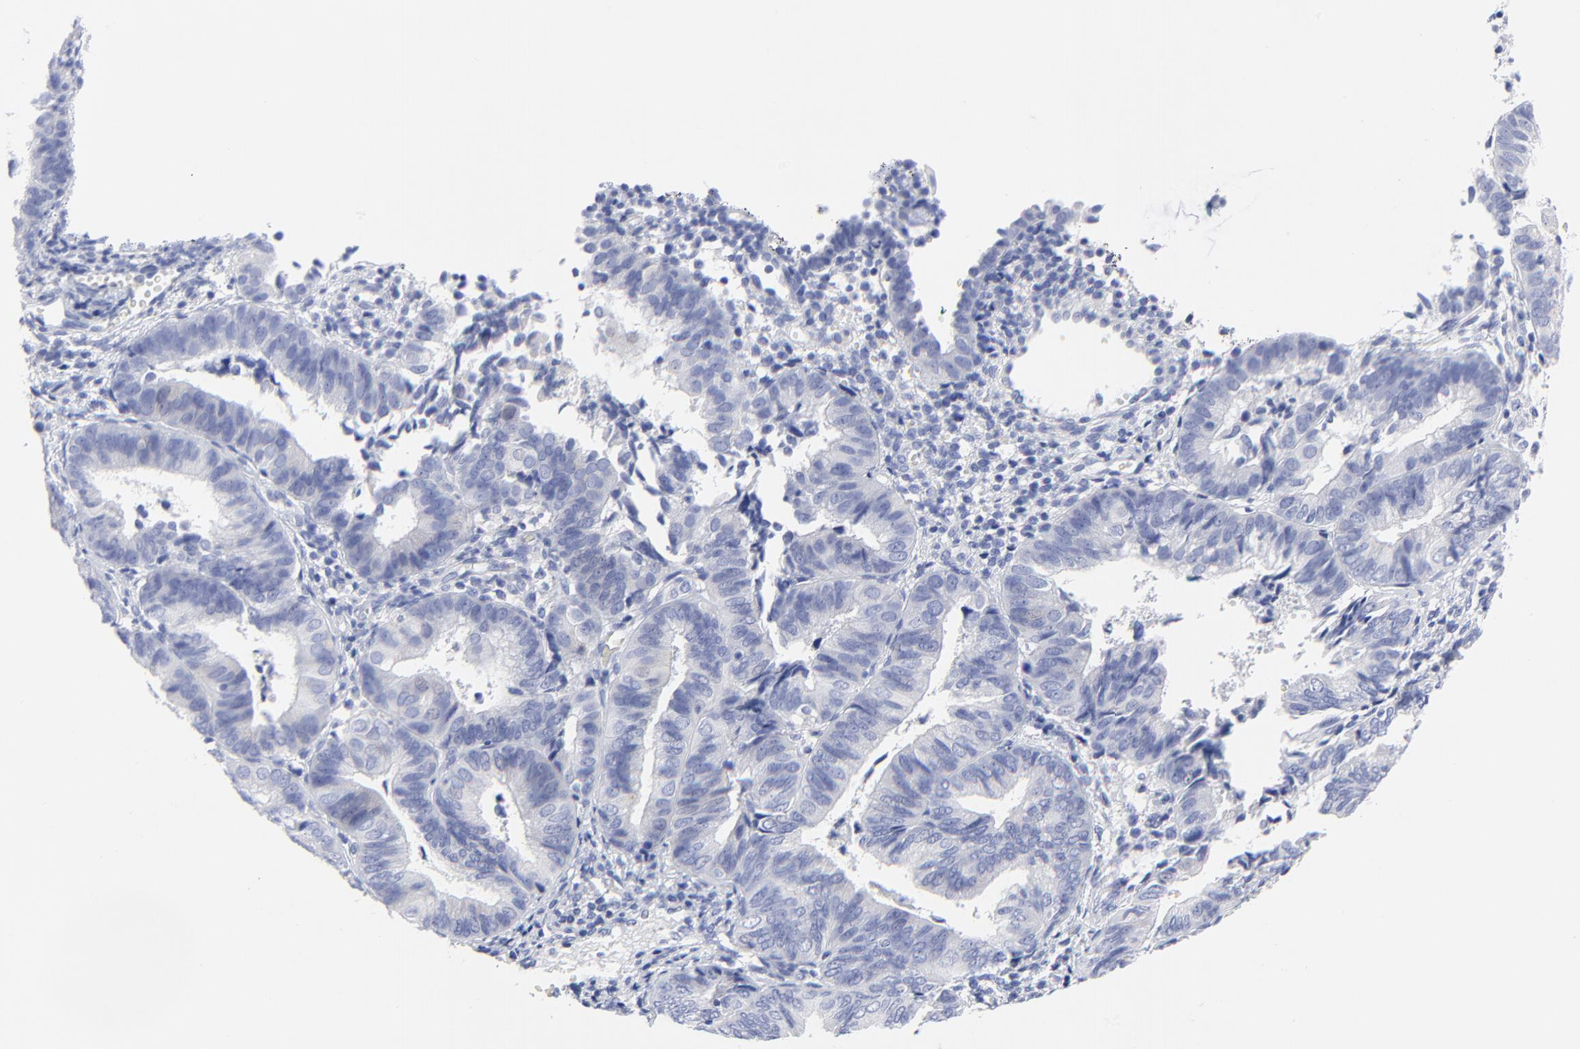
{"staining": {"intensity": "negative", "quantity": "none", "location": "none"}, "tissue": "endometrial cancer", "cell_type": "Tumor cells", "image_type": "cancer", "snomed": [{"axis": "morphology", "description": "Adenocarcinoma, NOS"}, {"axis": "topography", "description": "Endometrium"}], "caption": "The image reveals no significant positivity in tumor cells of adenocarcinoma (endometrial). The staining is performed using DAB (3,3'-diaminobenzidine) brown chromogen with nuclei counter-stained in using hematoxylin.", "gene": "PSD3", "patient": {"sex": "female", "age": 63}}